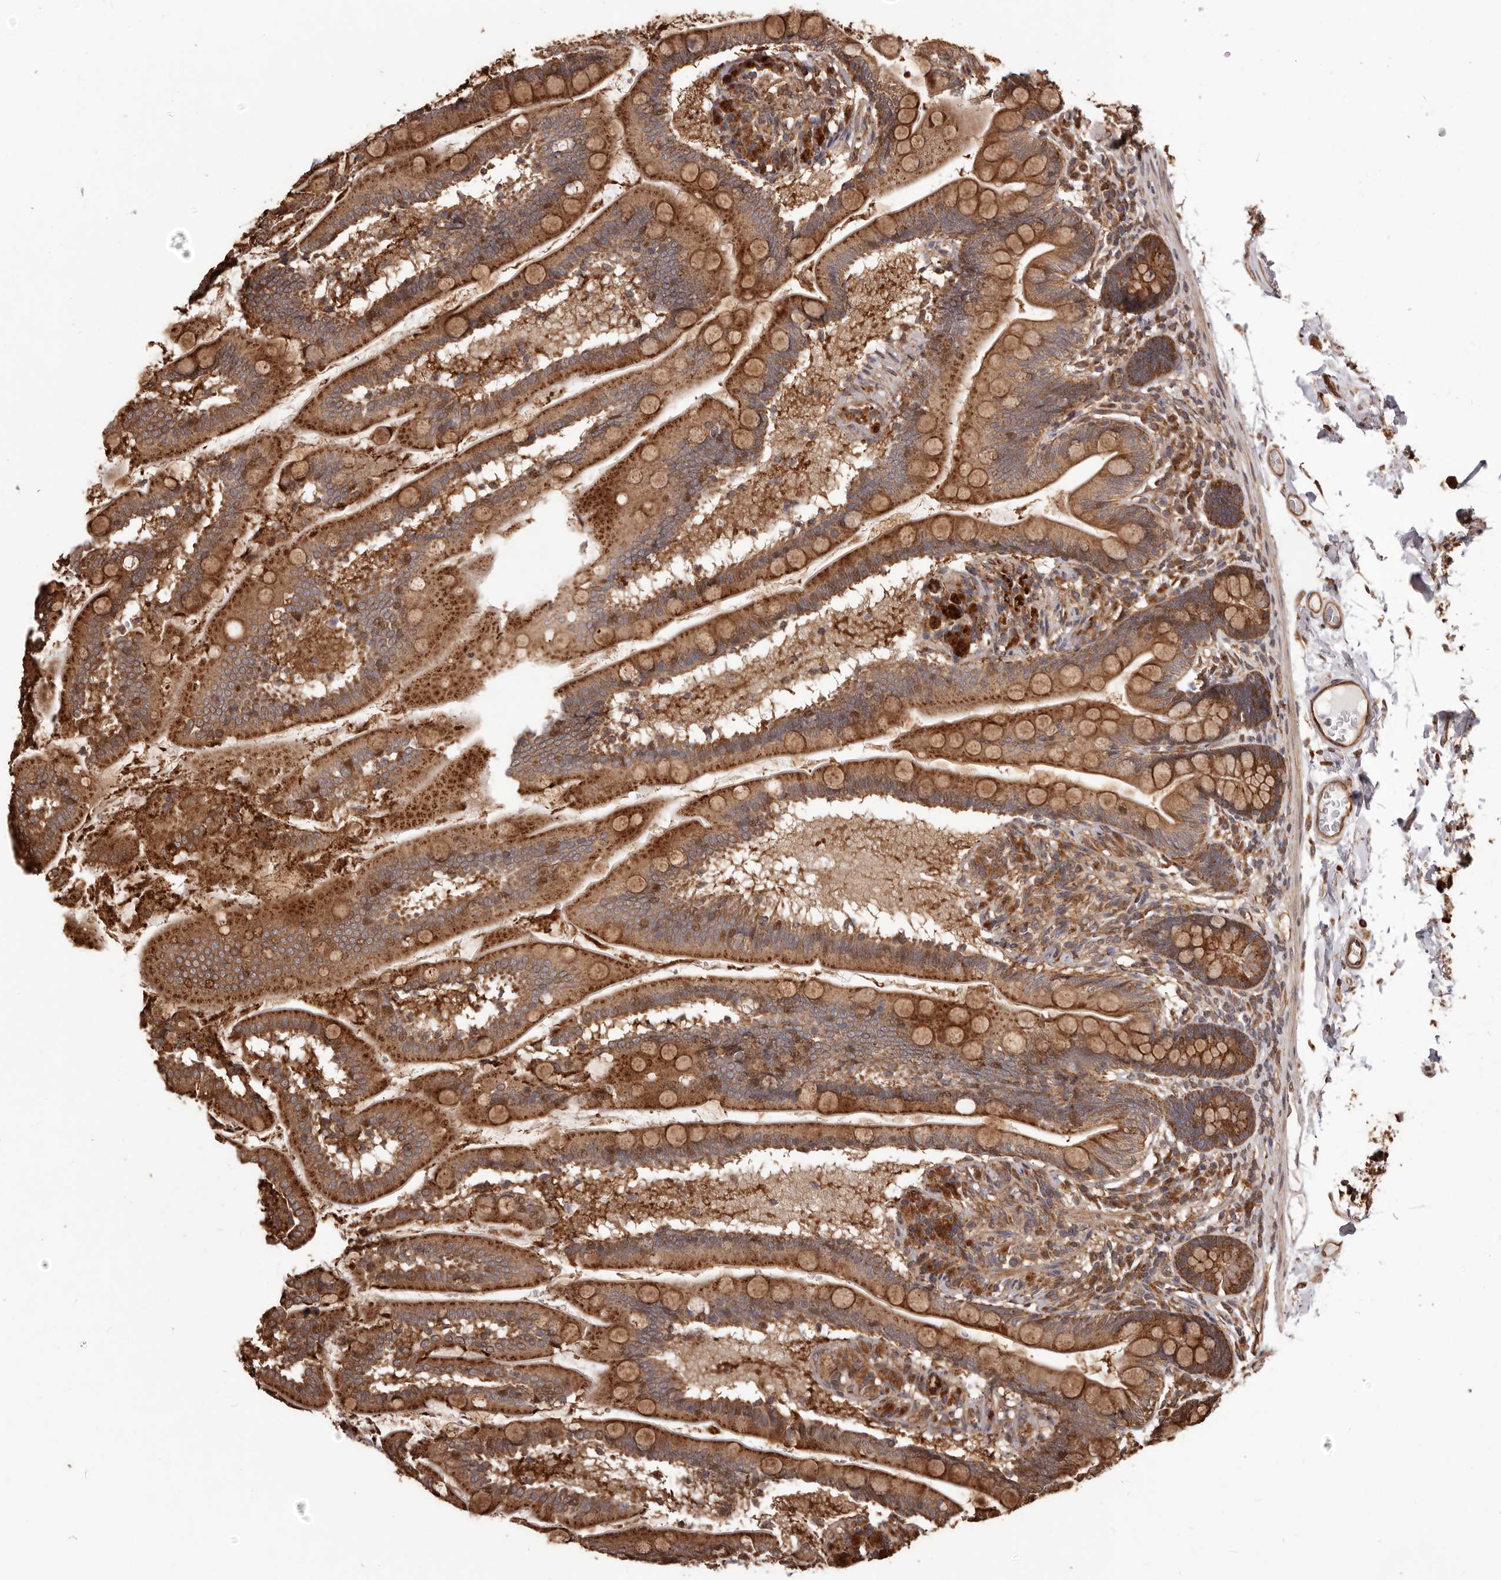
{"staining": {"intensity": "strong", "quantity": ">75%", "location": "cytoplasmic/membranous"}, "tissue": "small intestine", "cell_type": "Glandular cells", "image_type": "normal", "snomed": [{"axis": "morphology", "description": "Normal tissue, NOS"}, {"axis": "topography", "description": "Small intestine"}], "caption": "Unremarkable small intestine shows strong cytoplasmic/membranous positivity in approximately >75% of glandular cells, visualized by immunohistochemistry.", "gene": "MTO1", "patient": {"sex": "female", "age": 64}}